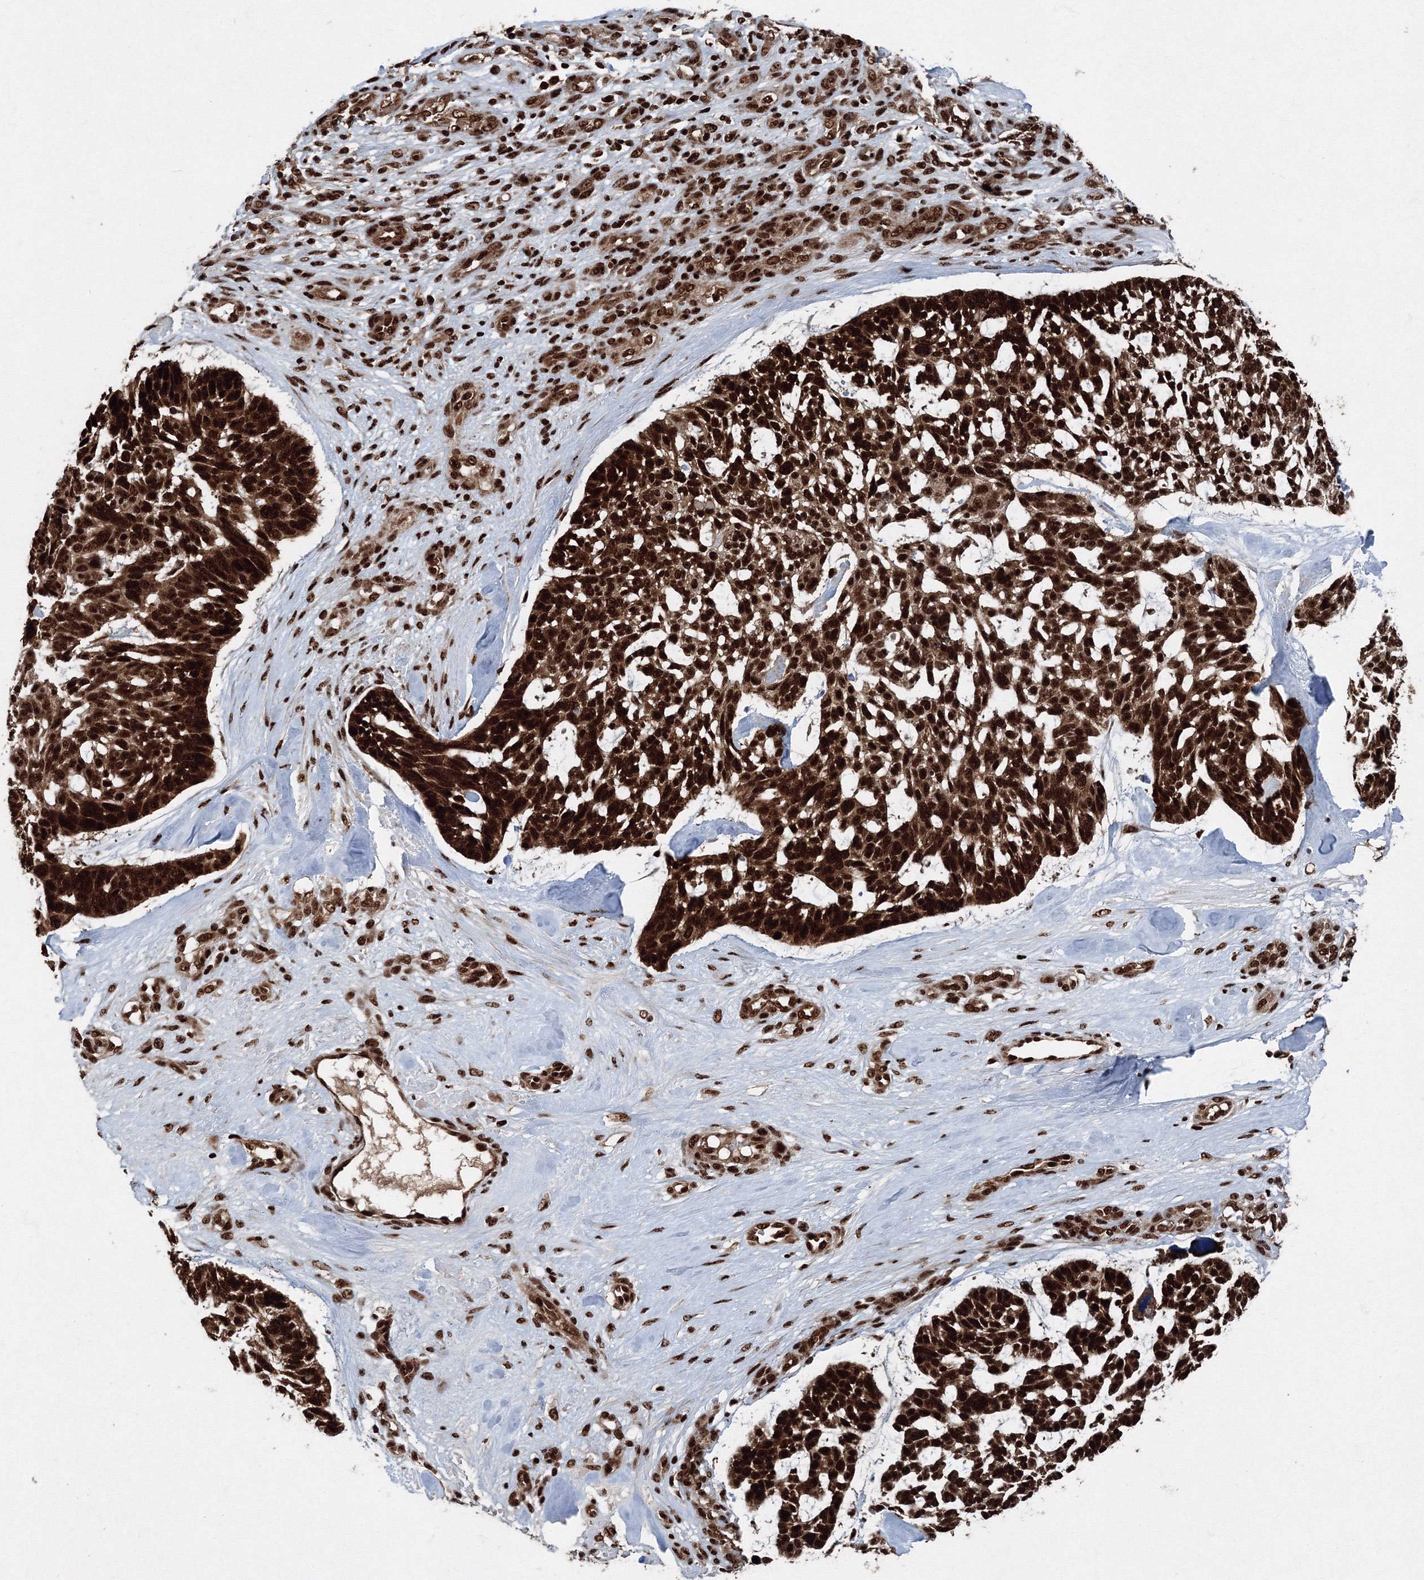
{"staining": {"intensity": "strong", "quantity": ">75%", "location": "nuclear"}, "tissue": "skin cancer", "cell_type": "Tumor cells", "image_type": "cancer", "snomed": [{"axis": "morphology", "description": "Basal cell carcinoma"}, {"axis": "topography", "description": "Skin"}], "caption": "Protein expression analysis of skin cancer (basal cell carcinoma) demonstrates strong nuclear expression in about >75% of tumor cells.", "gene": "SNRPC", "patient": {"sex": "male", "age": 88}}